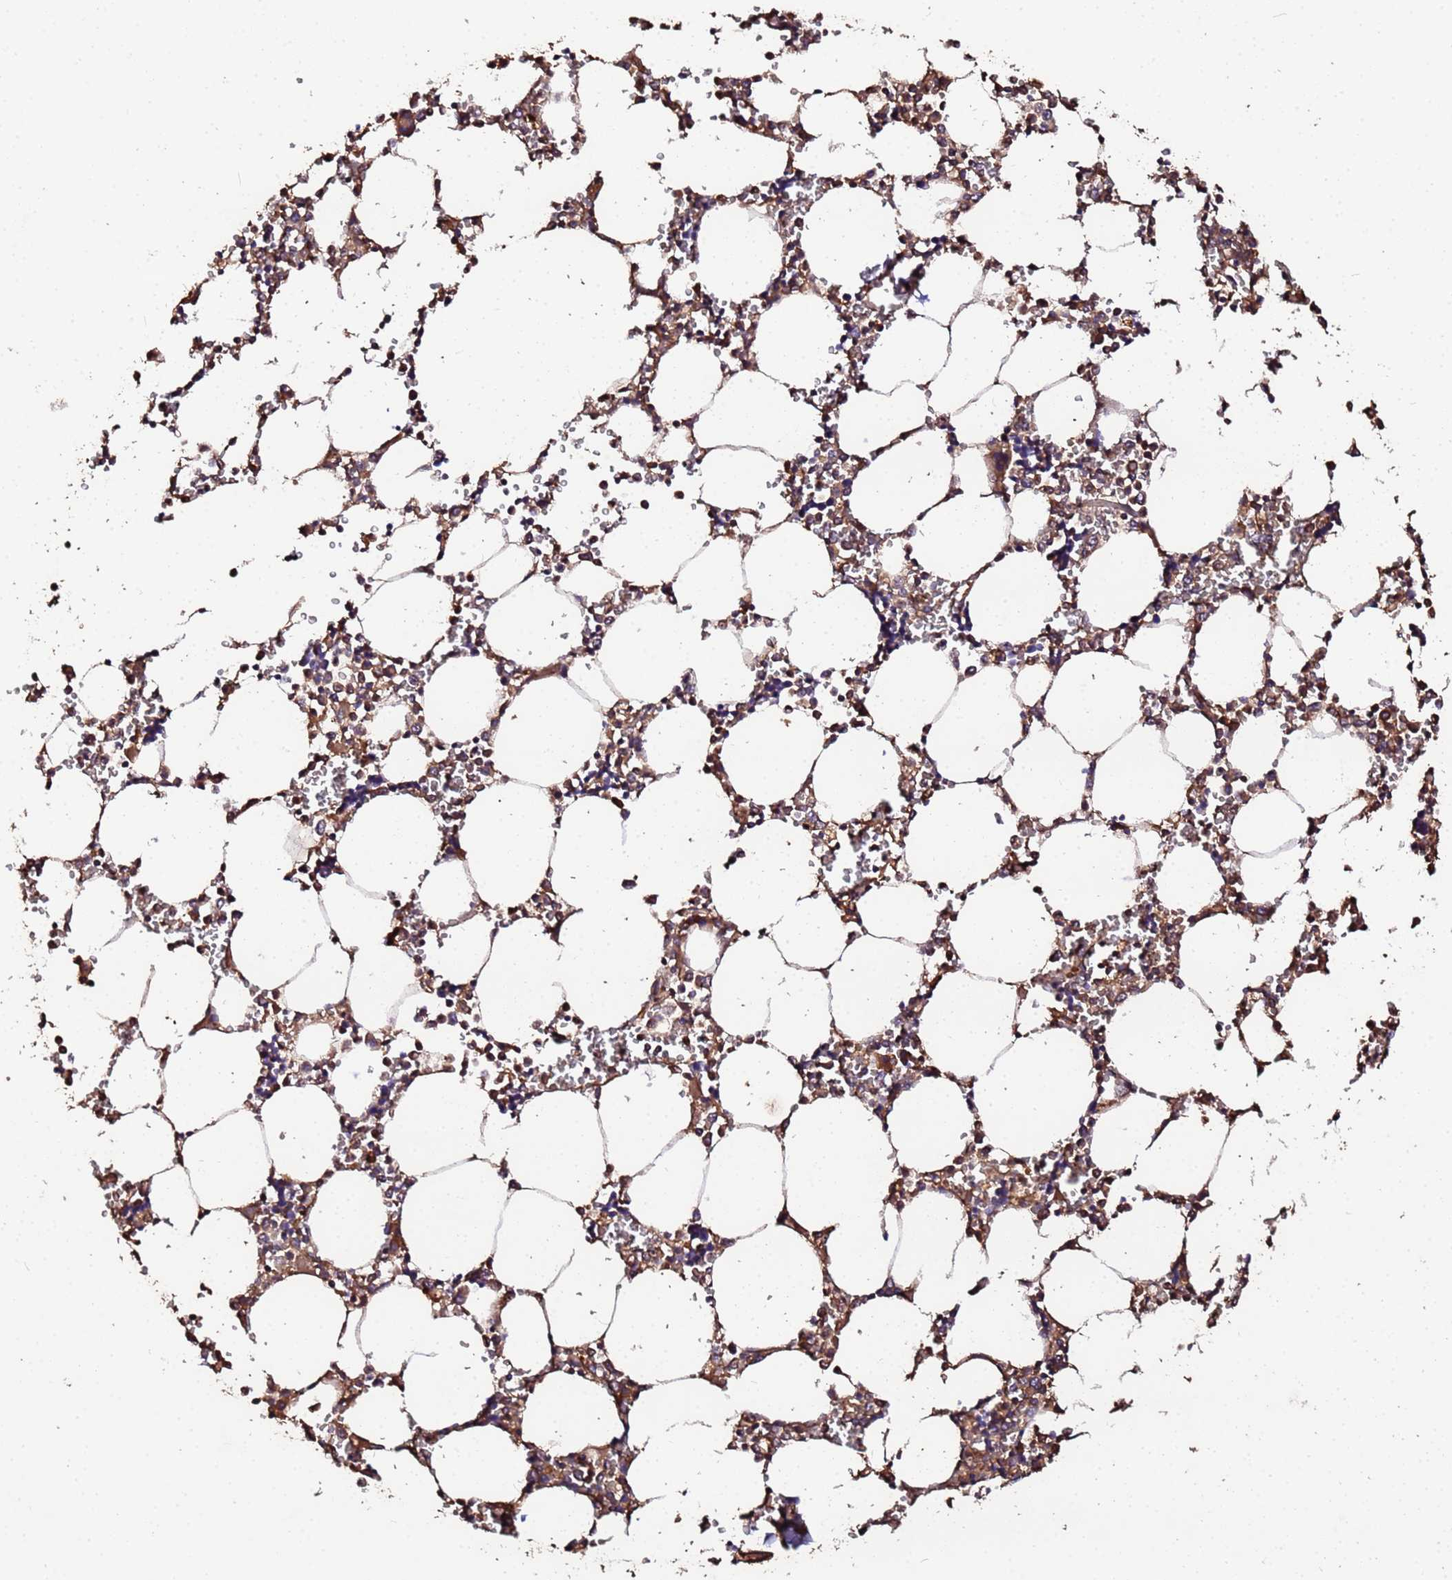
{"staining": {"intensity": "moderate", "quantity": "25%-75%", "location": "cytoplasmic/membranous"}, "tissue": "bone marrow", "cell_type": "Hematopoietic cells", "image_type": "normal", "snomed": [{"axis": "morphology", "description": "Normal tissue, NOS"}, {"axis": "topography", "description": "Bone marrow"}], "caption": "Immunohistochemical staining of benign bone marrow displays medium levels of moderate cytoplasmic/membranous positivity in approximately 25%-75% of hematopoietic cells.", "gene": "MTERF1", "patient": {"sex": "male", "age": 64}}